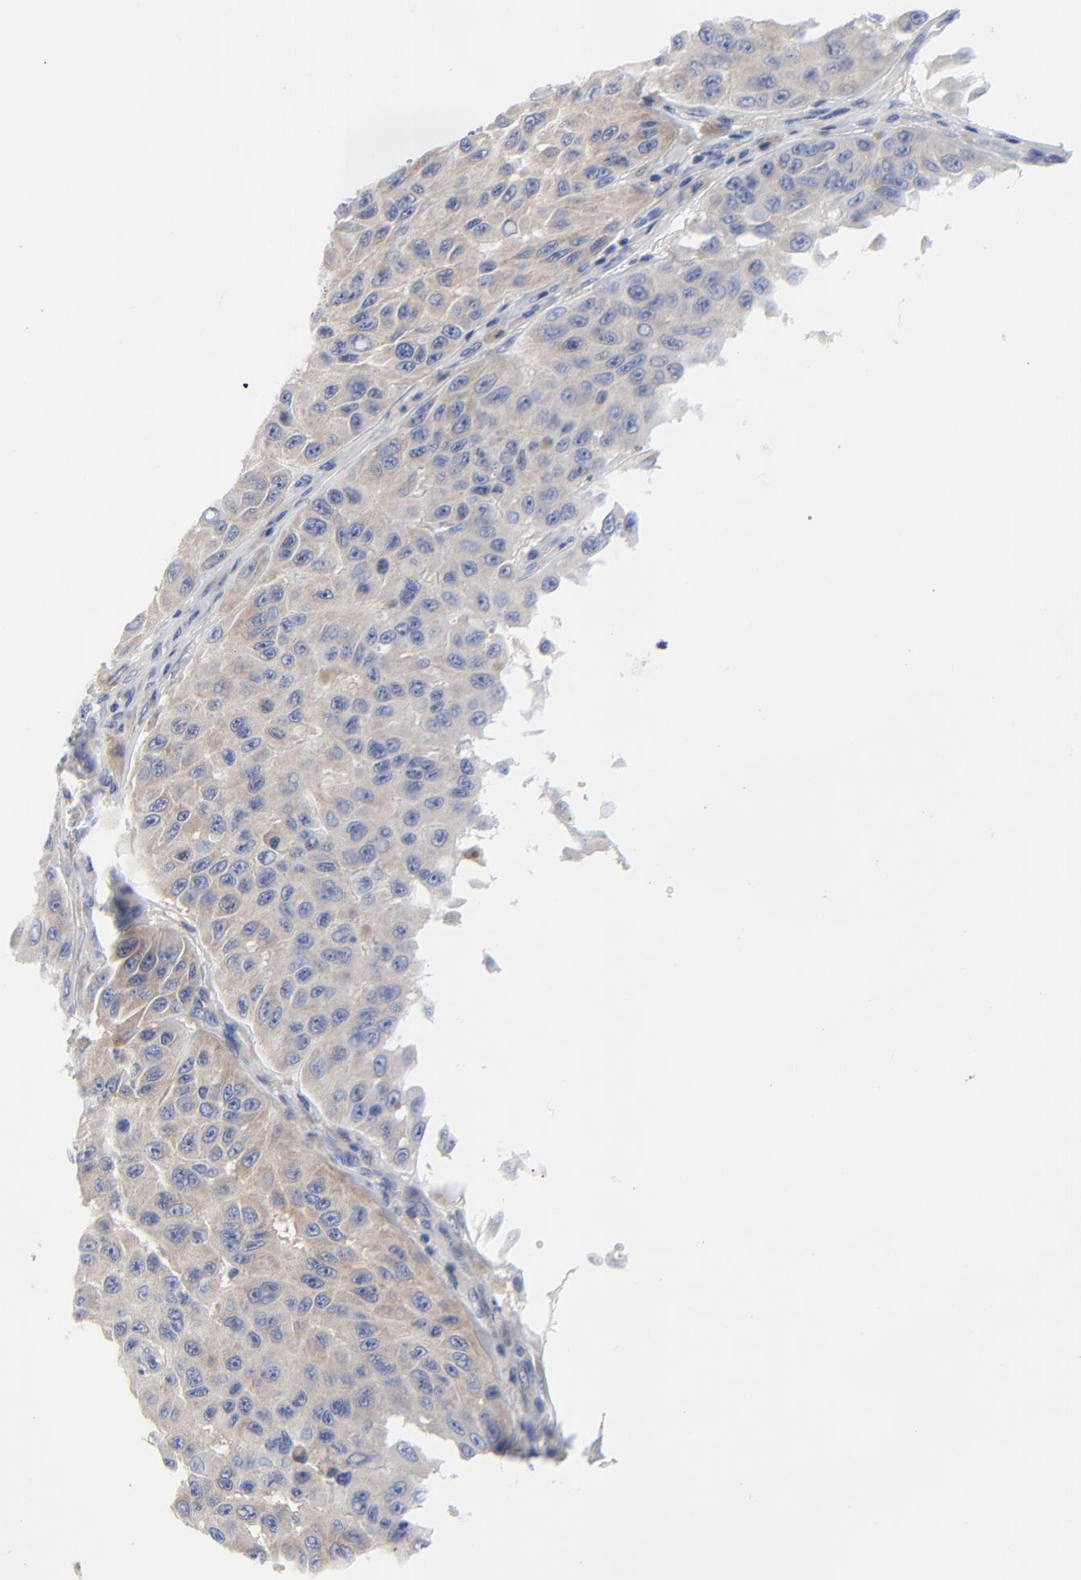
{"staining": {"intensity": "weak", "quantity": ">75%", "location": "cytoplasmic/membranous"}, "tissue": "melanoma", "cell_type": "Tumor cells", "image_type": "cancer", "snomed": [{"axis": "morphology", "description": "Malignant melanoma, NOS"}, {"axis": "topography", "description": "Skin"}], "caption": "Melanoma tissue displays weak cytoplasmic/membranous expression in approximately >75% of tumor cells, visualized by immunohistochemistry.", "gene": "STAT2", "patient": {"sex": "male", "age": 30}}